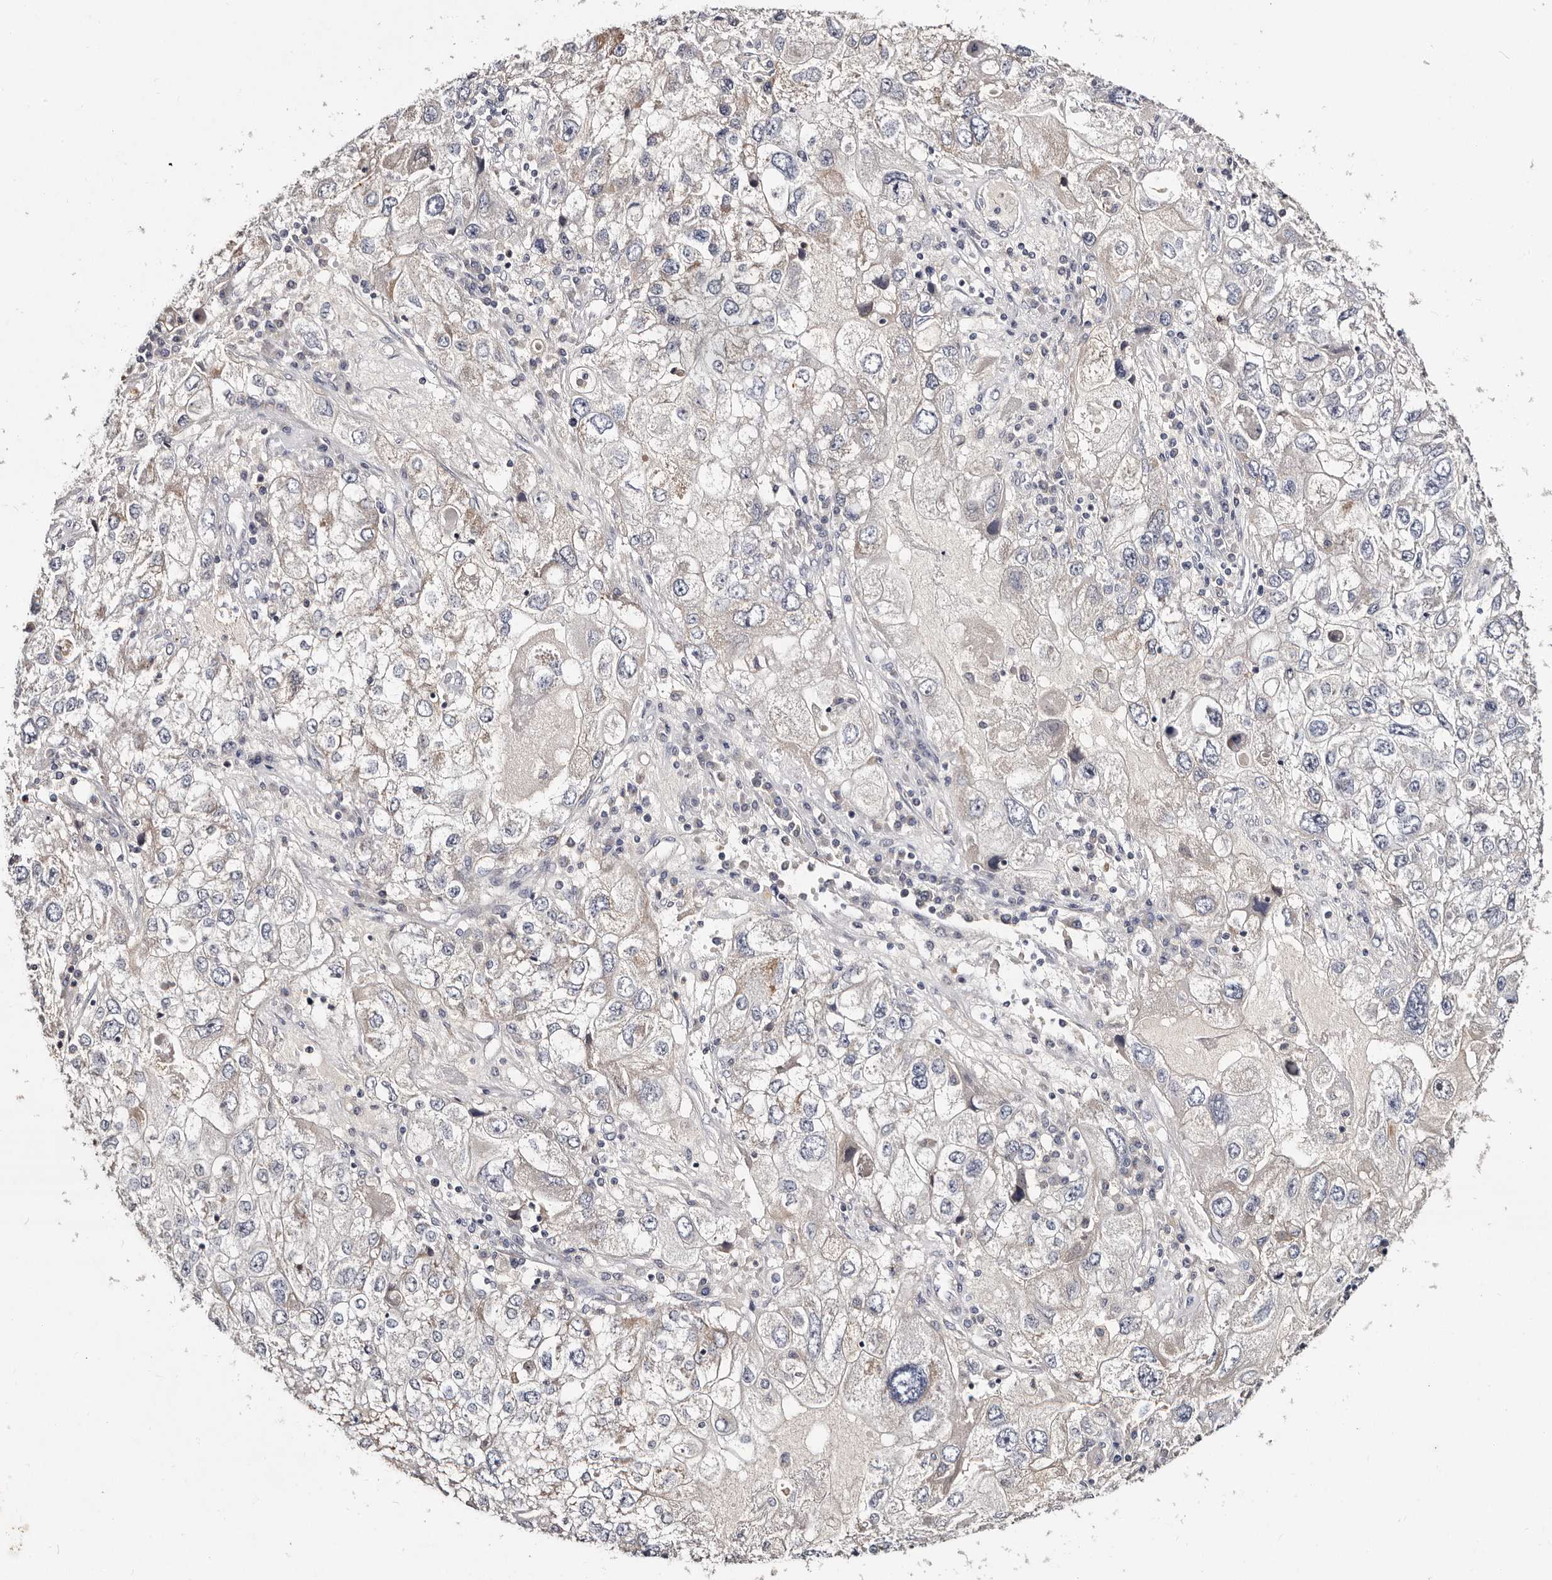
{"staining": {"intensity": "negative", "quantity": "none", "location": "none"}, "tissue": "endometrial cancer", "cell_type": "Tumor cells", "image_type": "cancer", "snomed": [{"axis": "morphology", "description": "Adenocarcinoma, NOS"}, {"axis": "topography", "description": "Endometrium"}], "caption": "Tumor cells show no significant protein positivity in endometrial cancer (adenocarcinoma). (DAB (3,3'-diaminobenzidine) immunohistochemistry (IHC) with hematoxylin counter stain).", "gene": "MRPS33", "patient": {"sex": "female", "age": 49}}